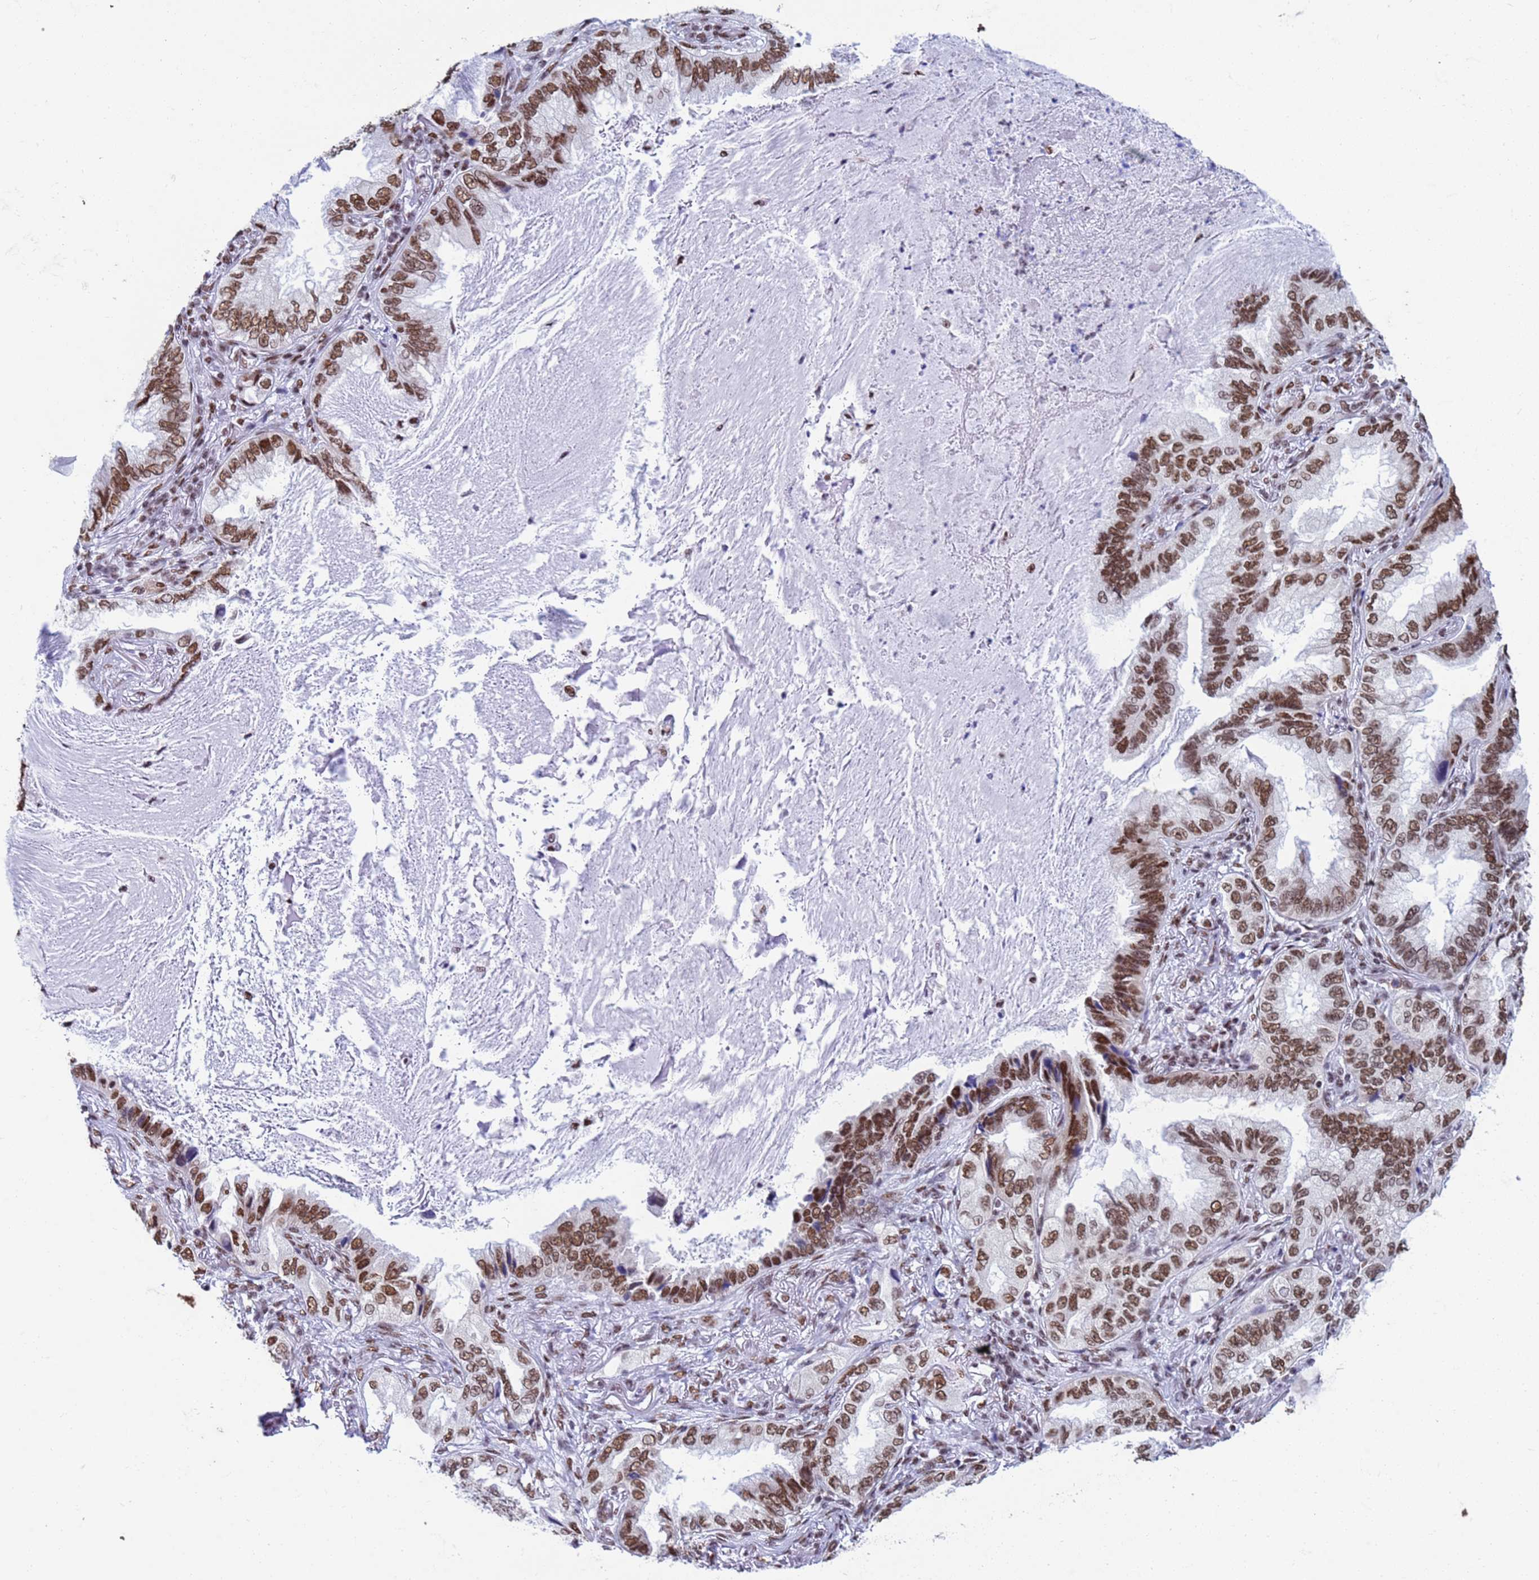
{"staining": {"intensity": "moderate", "quantity": ">75%", "location": "nuclear"}, "tissue": "lung cancer", "cell_type": "Tumor cells", "image_type": "cancer", "snomed": [{"axis": "morphology", "description": "Adenocarcinoma, NOS"}, {"axis": "topography", "description": "Lung"}], "caption": "Immunohistochemistry (IHC) (DAB) staining of lung cancer reveals moderate nuclear protein staining in about >75% of tumor cells.", "gene": "FAM170B", "patient": {"sex": "female", "age": 69}}